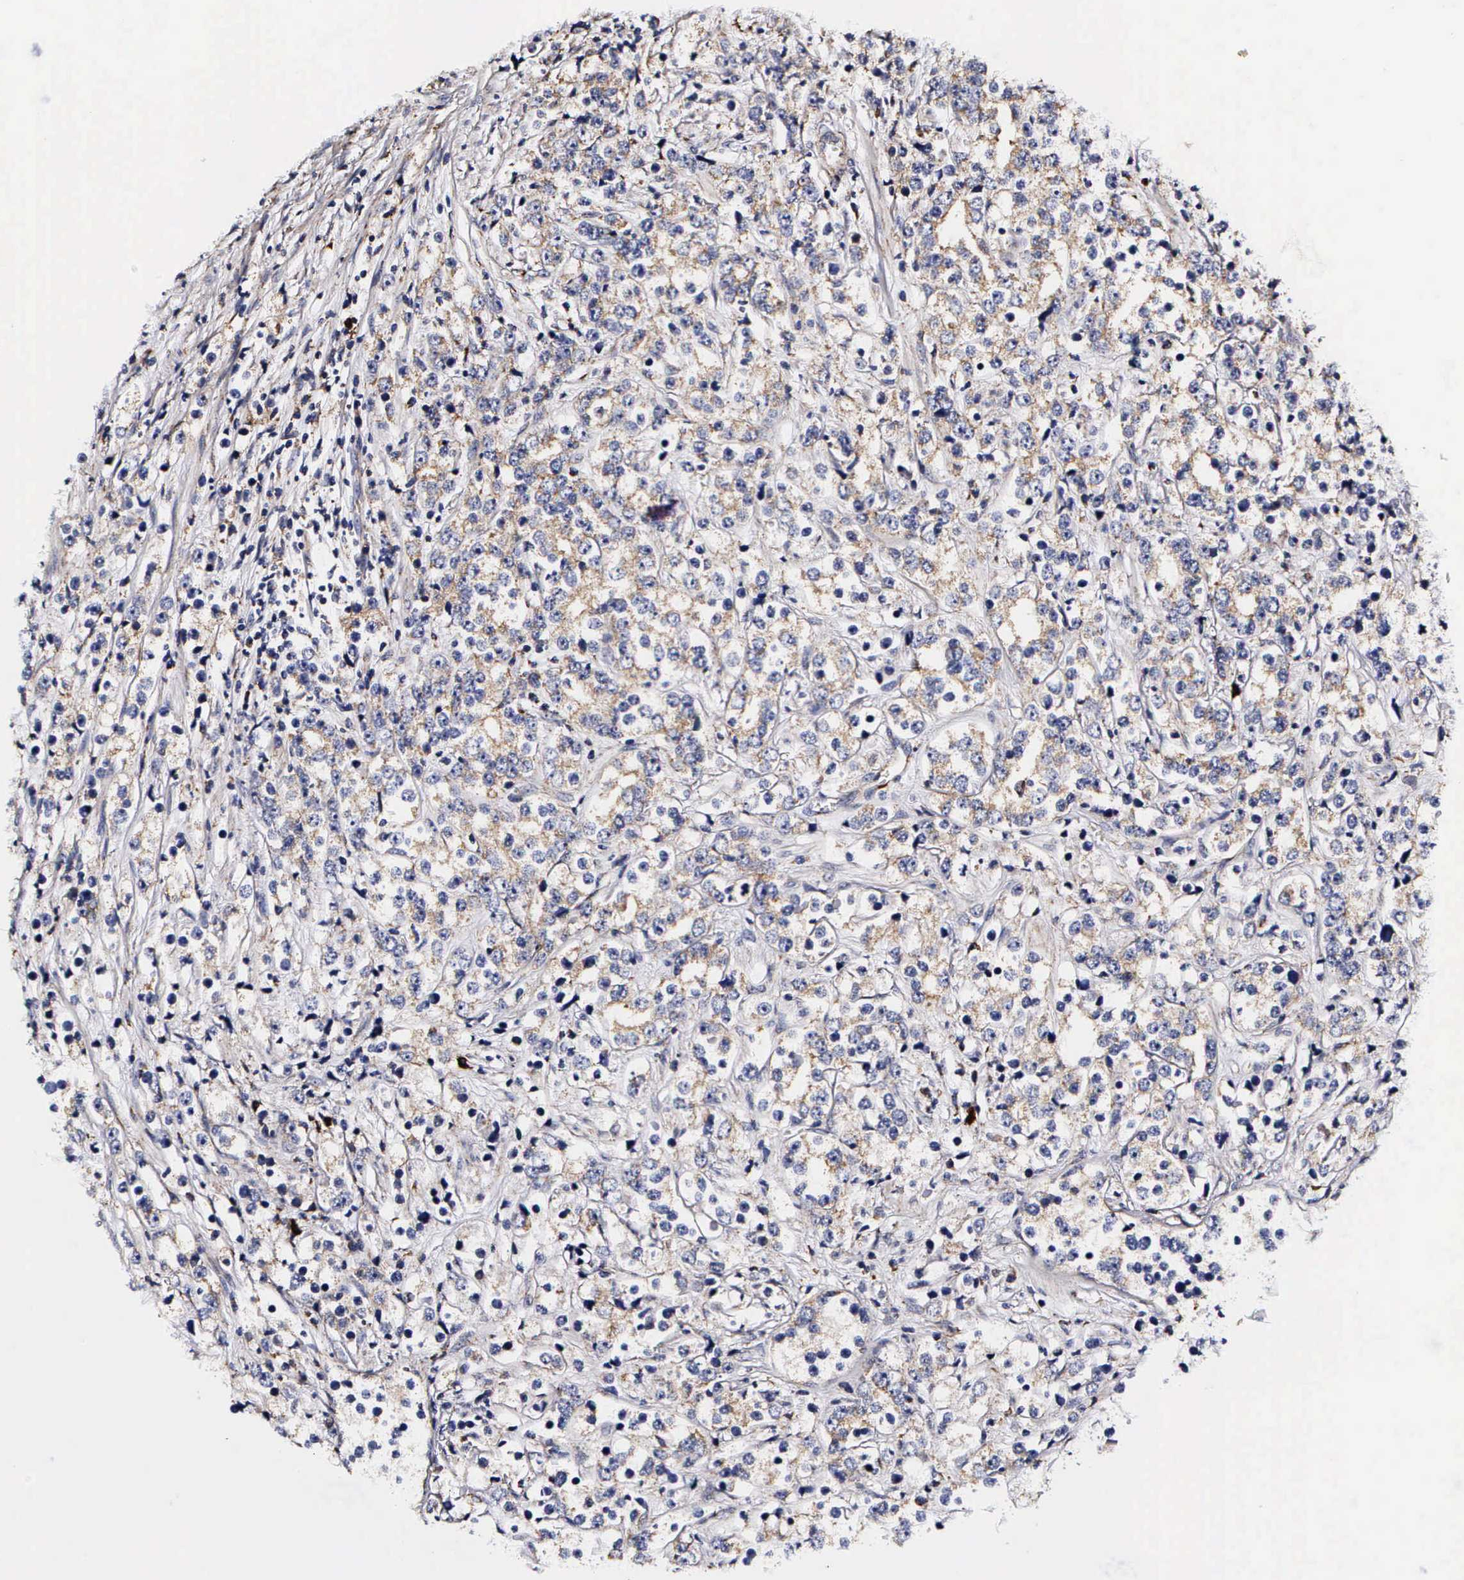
{"staining": {"intensity": "weak", "quantity": ">75%", "location": "cytoplasmic/membranous"}, "tissue": "prostate cancer", "cell_type": "Tumor cells", "image_type": "cancer", "snomed": [{"axis": "morphology", "description": "Adenocarcinoma, High grade"}, {"axis": "topography", "description": "Prostate"}], "caption": "Immunohistochemistry of prostate cancer reveals low levels of weak cytoplasmic/membranous positivity in about >75% of tumor cells. The staining was performed using DAB (3,3'-diaminobenzidine) to visualize the protein expression in brown, while the nuclei were stained in blue with hematoxylin (Magnification: 20x).", "gene": "PSMA3", "patient": {"sex": "male", "age": 71}}